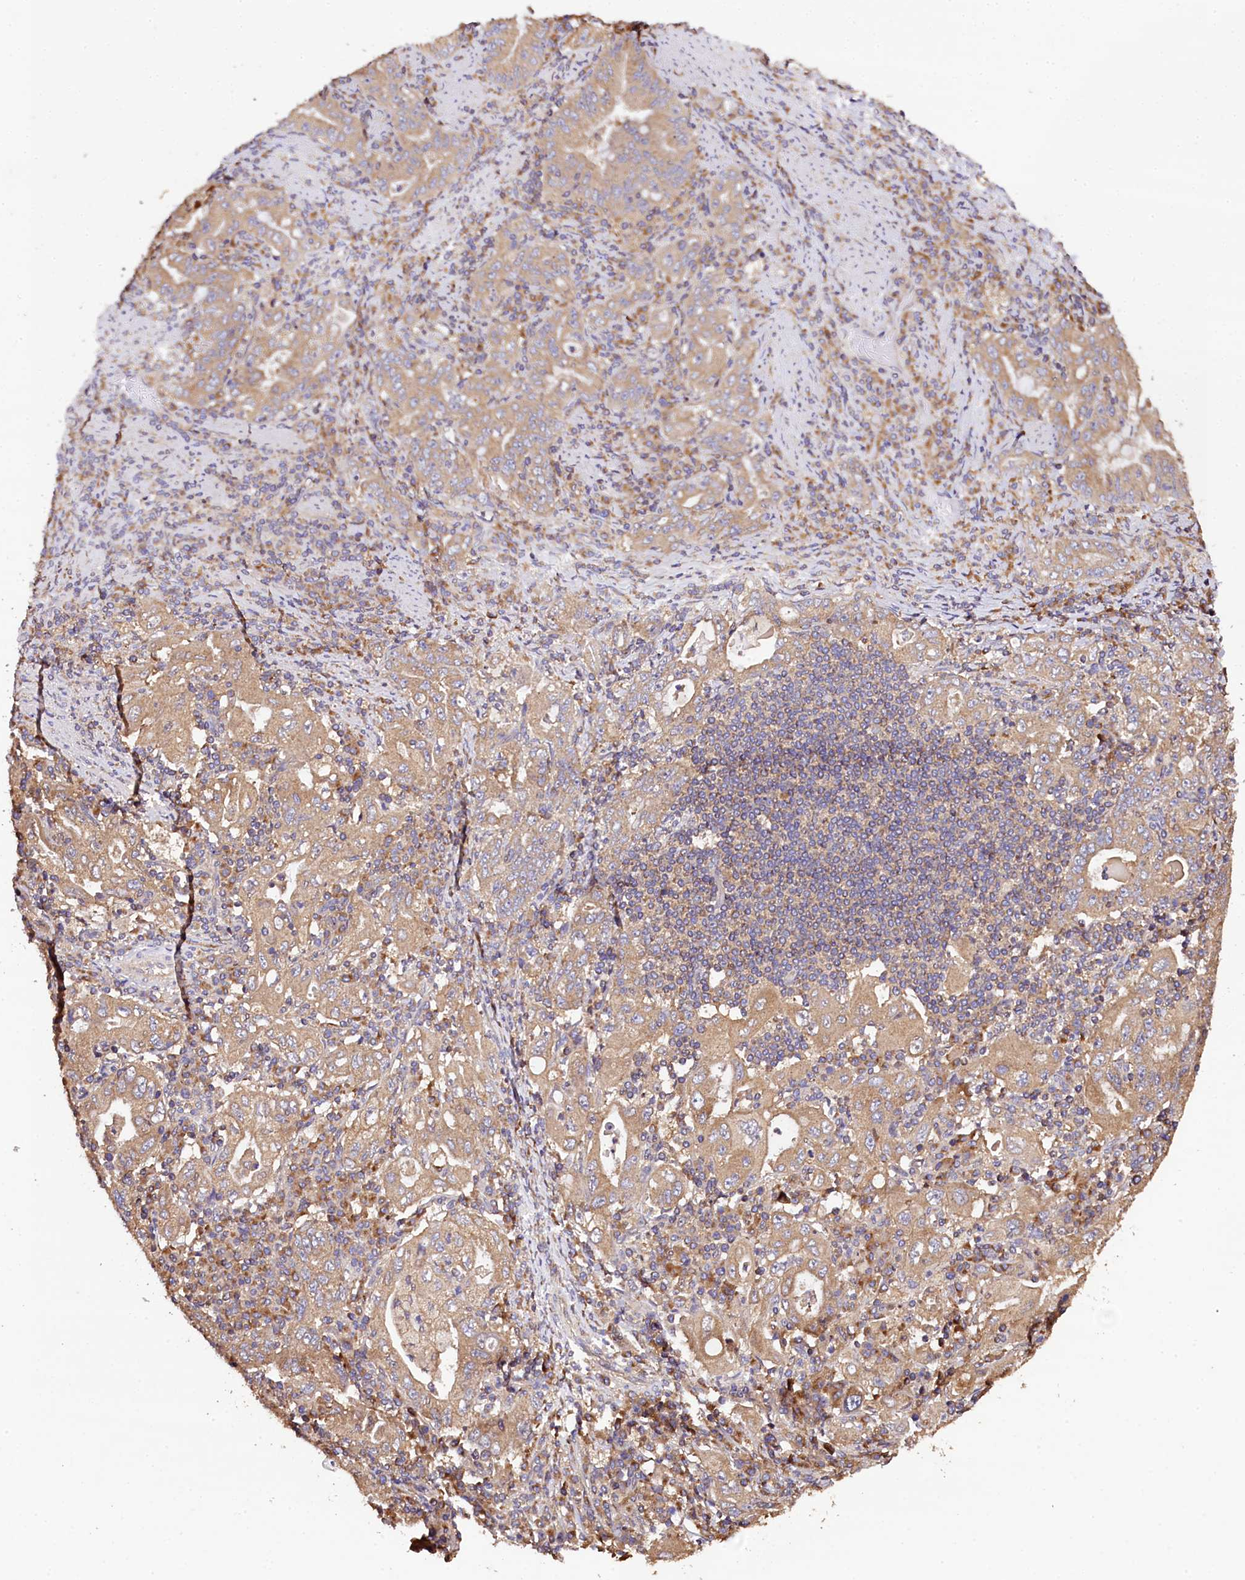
{"staining": {"intensity": "weak", "quantity": ">75%", "location": "cytoplasmic/membranous"}, "tissue": "stomach cancer", "cell_type": "Tumor cells", "image_type": "cancer", "snomed": [{"axis": "morphology", "description": "Normal tissue, NOS"}, {"axis": "morphology", "description": "Adenocarcinoma, NOS"}, {"axis": "topography", "description": "Esophagus"}, {"axis": "topography", "description": "Stomach, upper"}, {"axis": "topography", "description": "Peripheral nerve tissue"}], "caption": "Stomach cancer (adenocarcinoma) stained for a protein reveals weak cytoplasmic/membranous positivity in tumor cells.", "gene": "KLC2", "patient": {"sex": "male", "age": 62}}